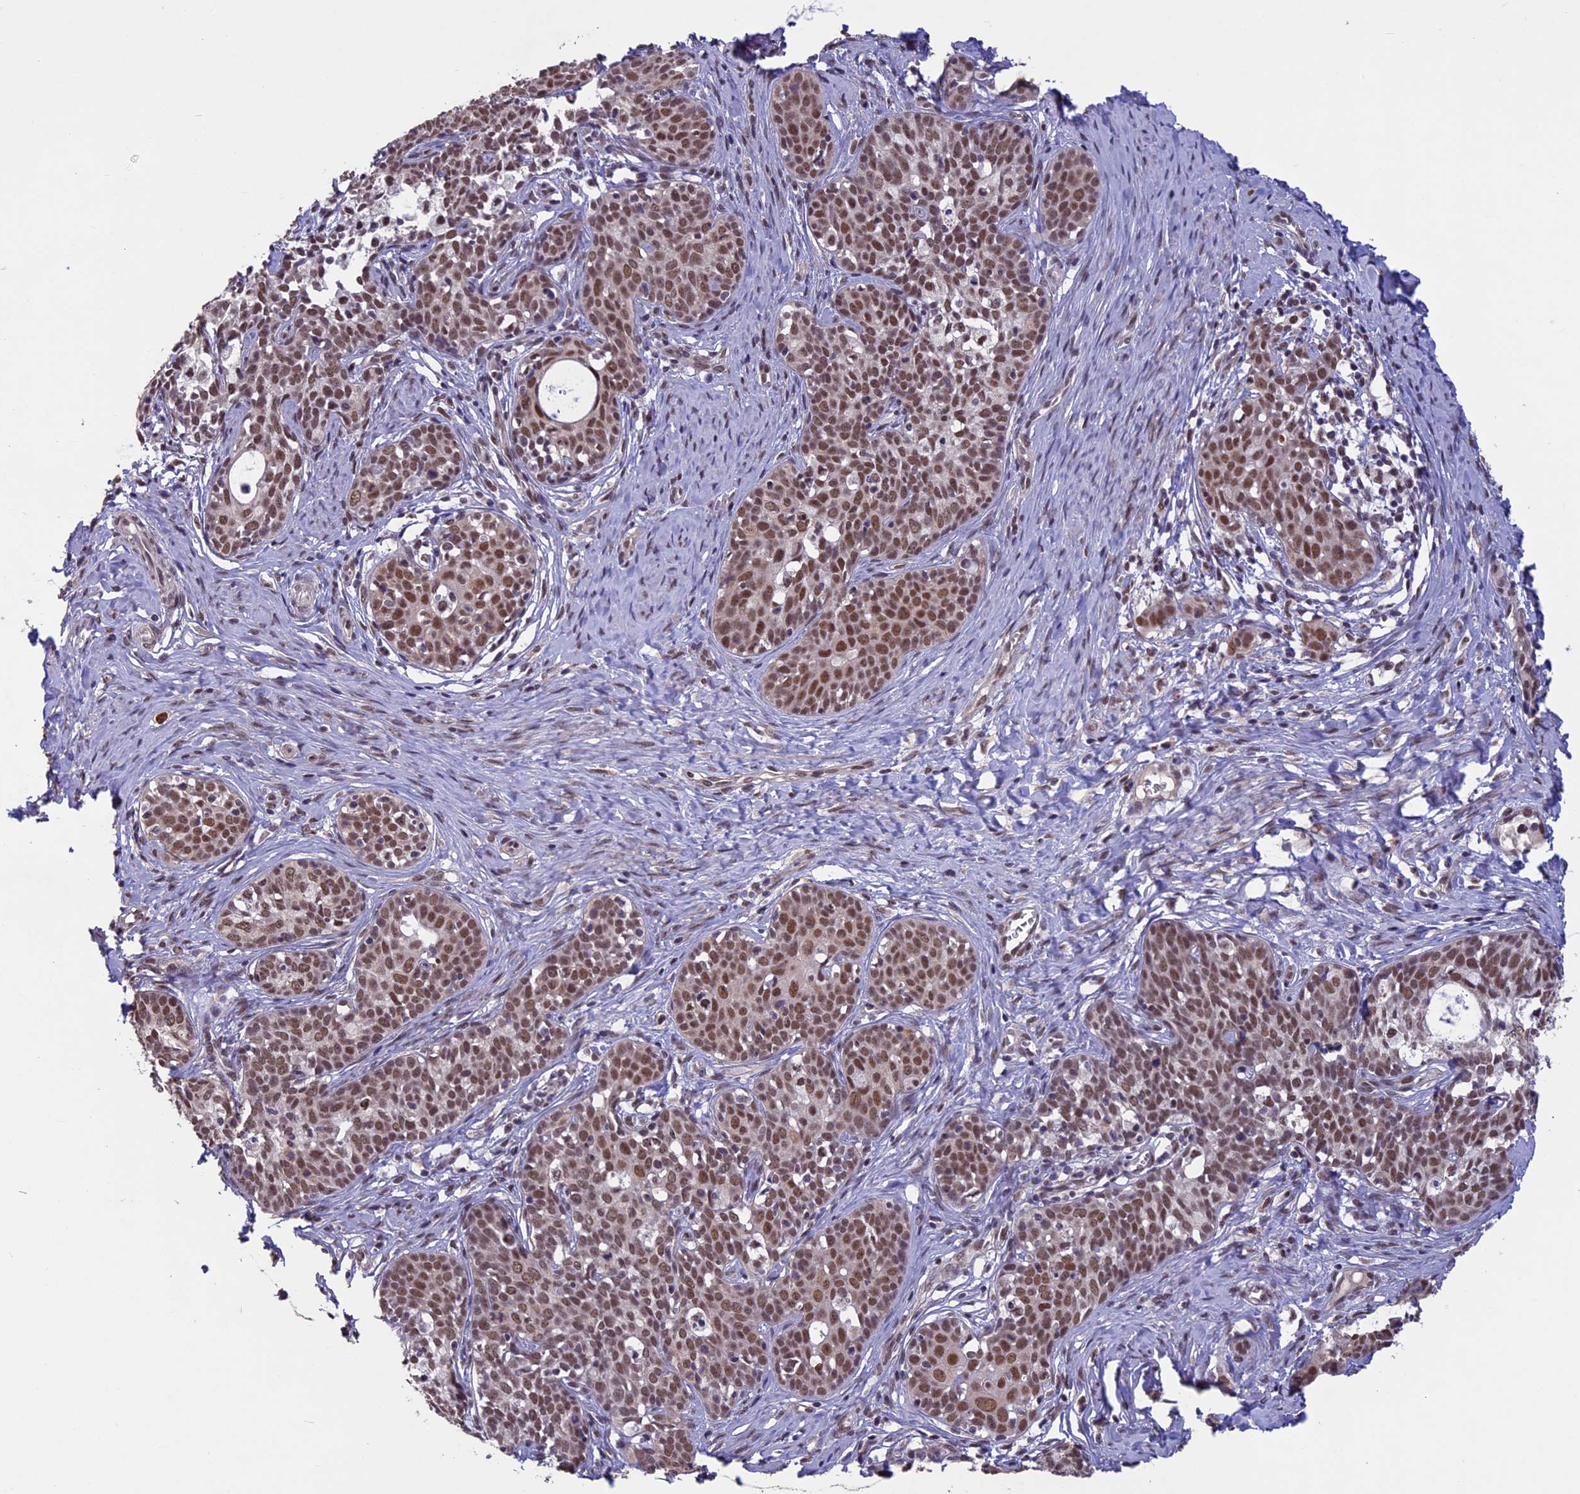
{"staining": {"intensity": "moderate", "quantity": ">75%", "location": "nuclear"}, "tissue": "cervical cancer", "cell_type": "Tumor cells", "image_type": "cancer", "snomed": [{"axis": "morphology", "description": "Squamous cell carcinoma, NOS"}, {"axis": "topography", "description": "Cervix"}], "caption": "Tumor cells exhibit medium levels of moderate nuclear positivity in approximately >75% of cells in human cervical cancer. (DAB (3,3'-diaminobenzidine) IHC, brown staining for protein, blue staining for nuclei).", "gene": "RNF40", "patient": {"sex": "female", "age": 52}}